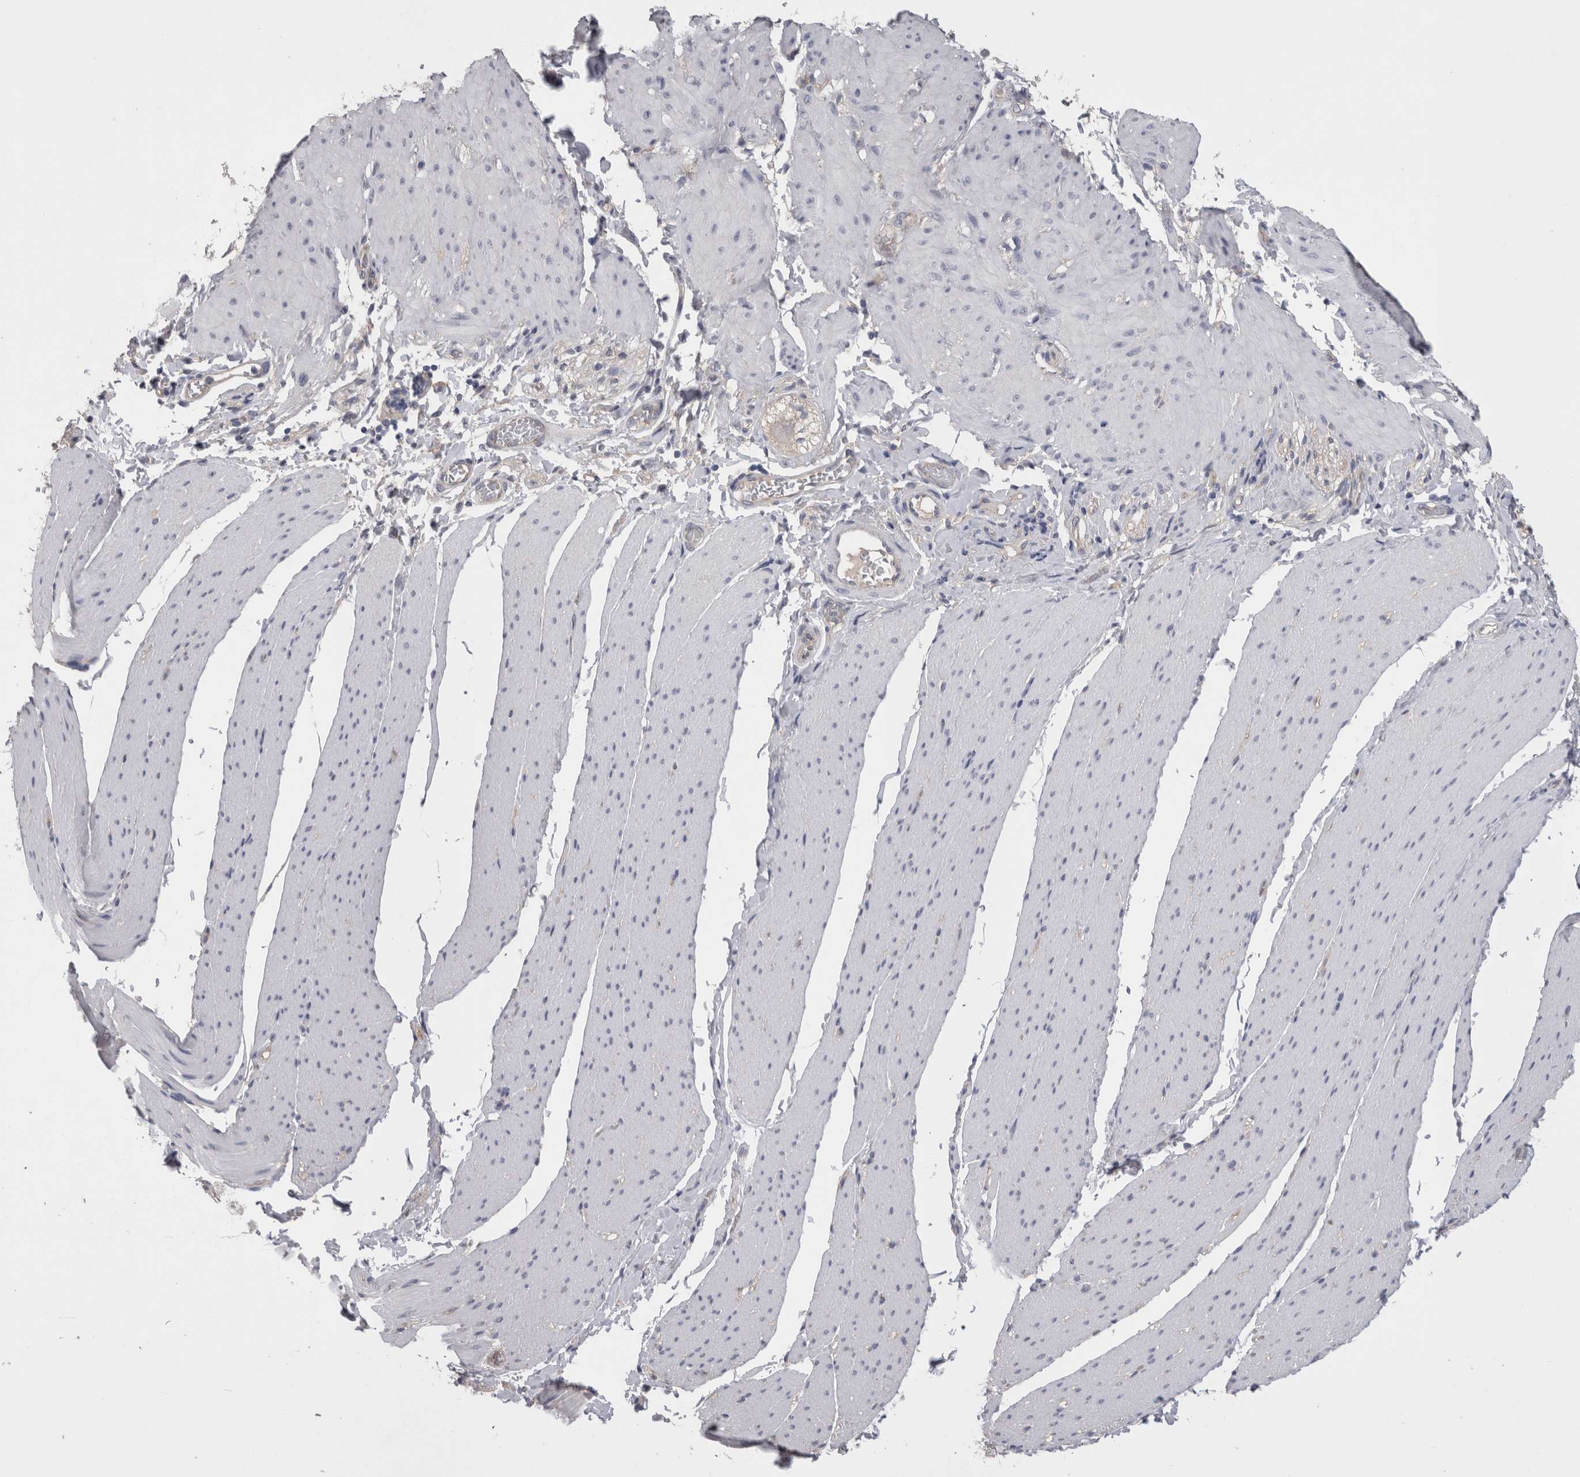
{"staining": {"intensity": "negative", "quantity": "none", "location": "none"}, "tissue": "smooth muscle", "cell_type": "Smooth muscle cells", "image_type": "normal", "snomed": [{"axis": "morphology", "description": "Normal tissue, NOS"}, {"axis": "topography", "description": "Smooth muscle"}, {"axis": "topography", "description": "Small intestine"}], "caption": "Photomicrograph shows no protein expression in smooth muscle cells of benign smooth muscle. (Immunohistochemistry (ihc), brightfield microscopy, high magnification).", "gene": "NECTIN2", "patient": {"sex": "female", "age": 84}}